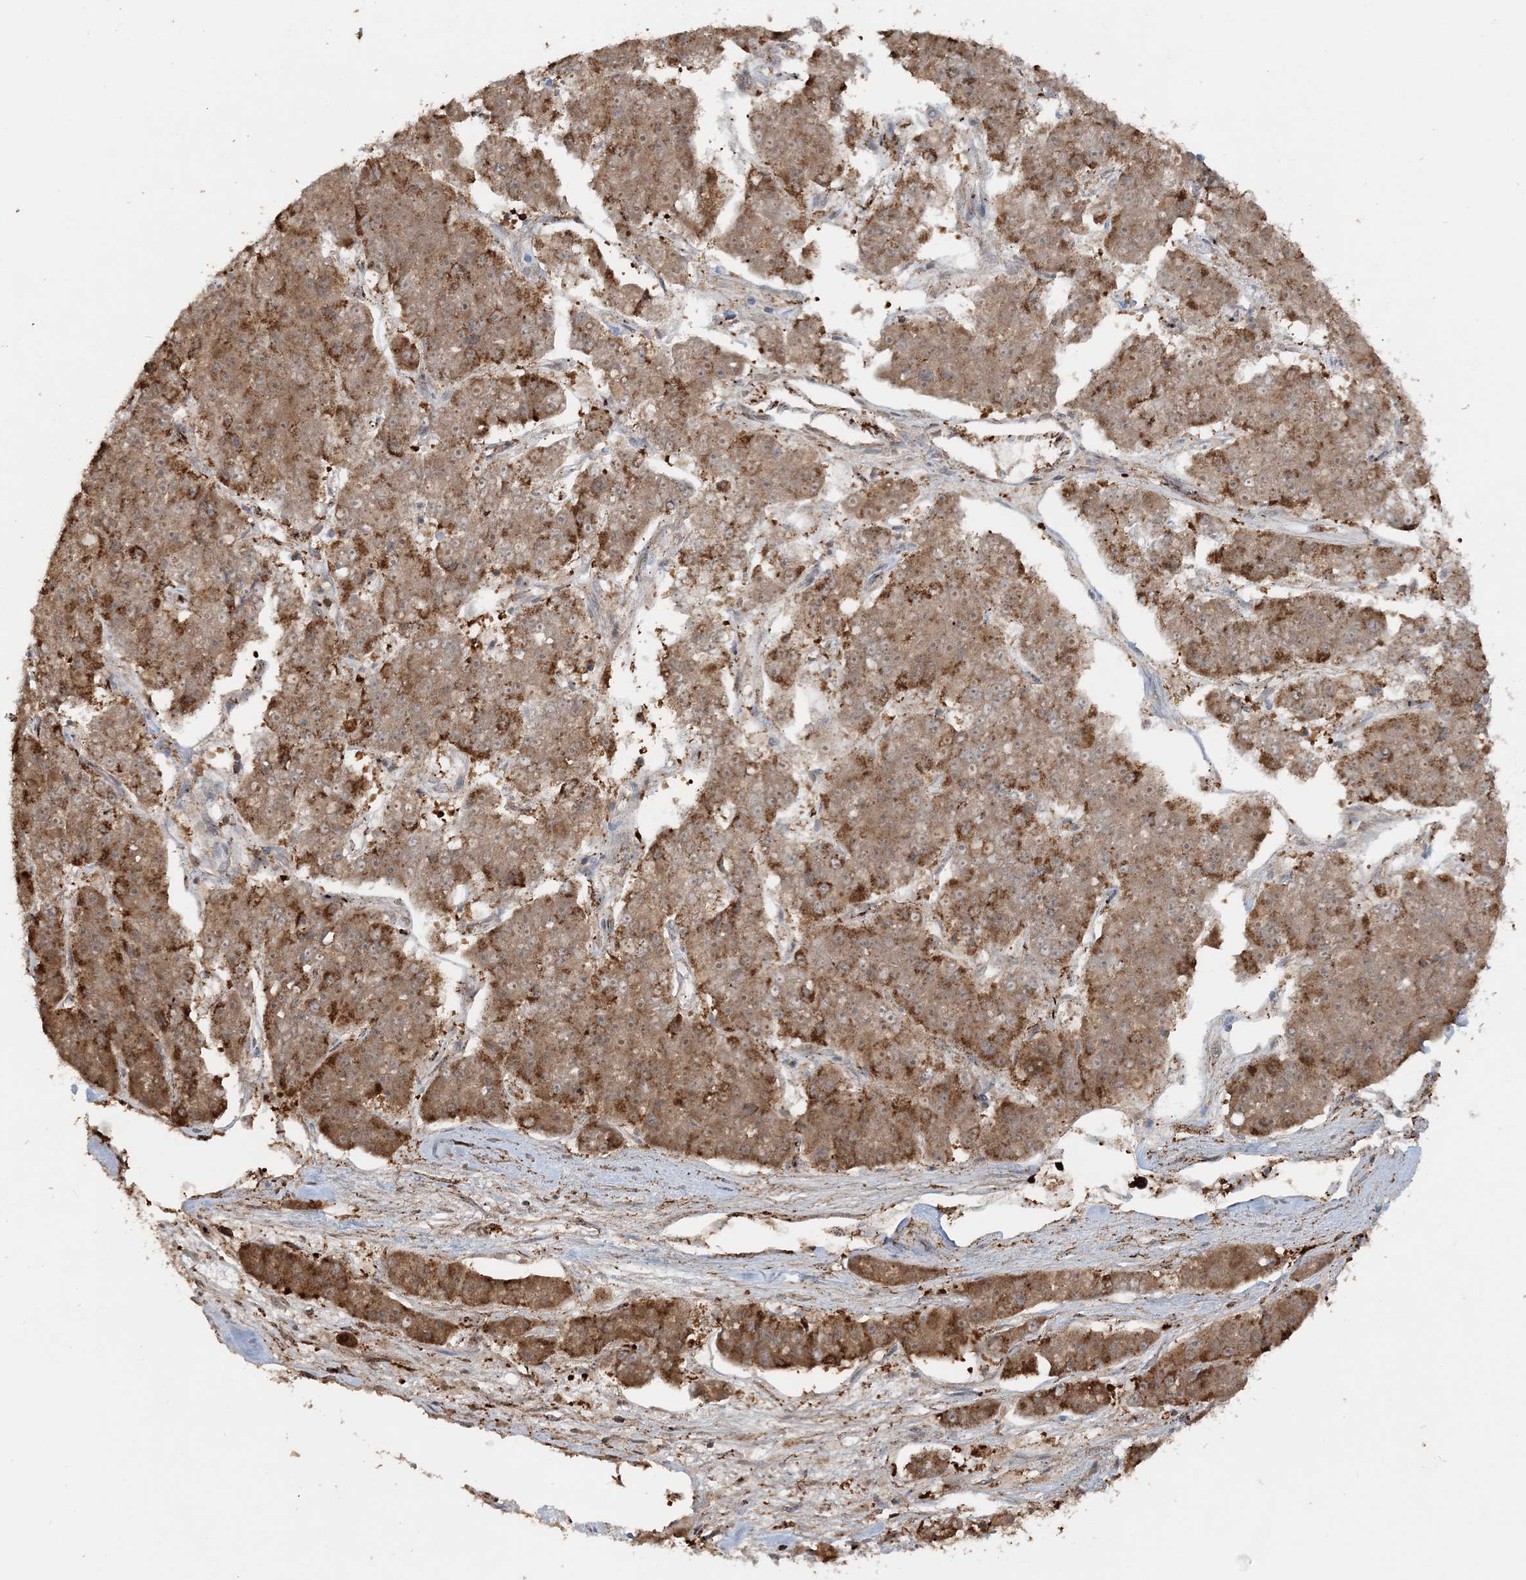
{"staining": {"intensity": "moderate", "quantity": ">75%", "location": "cytoplasmic/membranous"}, "tissue": "pancreatic cancer", "cell_type": "Tumor cells", "image_type": "cancer", "snomed": [{"axis": "morphology", "description": "Adenocarcinoma, NOS"}, {"axis": "topography", "description": "Pancreas"}], "caption": "Protein expression analysis of human adenocarcinoma (pancreatic) reveals moderate cytoplasmic/membranous staining in approximately >75% of tumor cells.", "gene": "DSTN", "patient": {"sex": "male", "age": 50}}